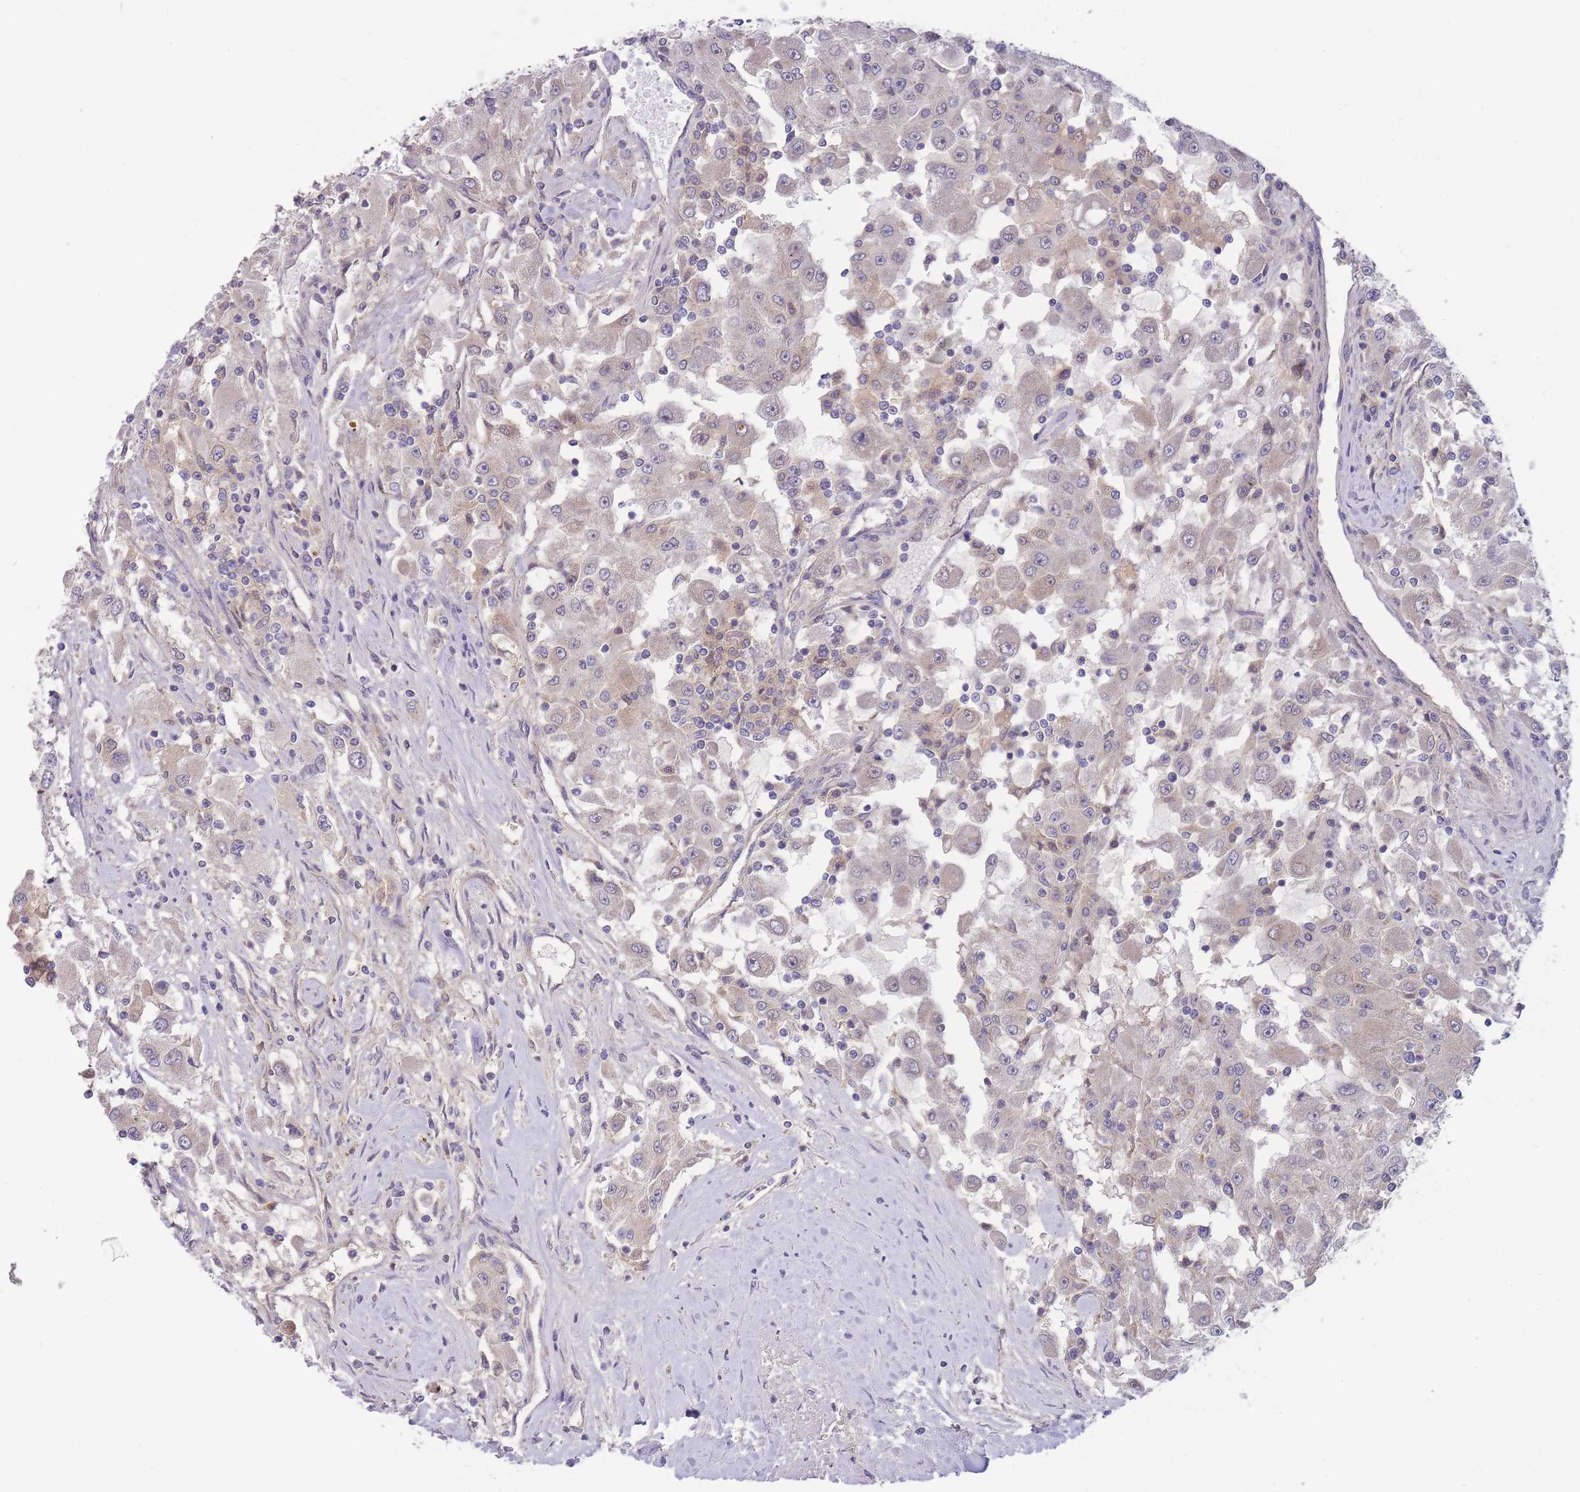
{"staining": {"intensity": "negative", "quantity": "none", "location": "none"}, "tissue": "renal cancer", "cell_type": "Tumor cells", "image_type": "cancer", "snomed": [{"axis": "morphology", "description": "Adenocarcinoma, NOS"}, {"axis": "topography", "description": "Kidney"}], "caption": "This is an immunohistochemistry photomicrograph of human renal adenocarcinoma. There is no positivity in tumor cells.", "gene": "NDUFAF5", "patient": {"sex": "female", "age": 67}}